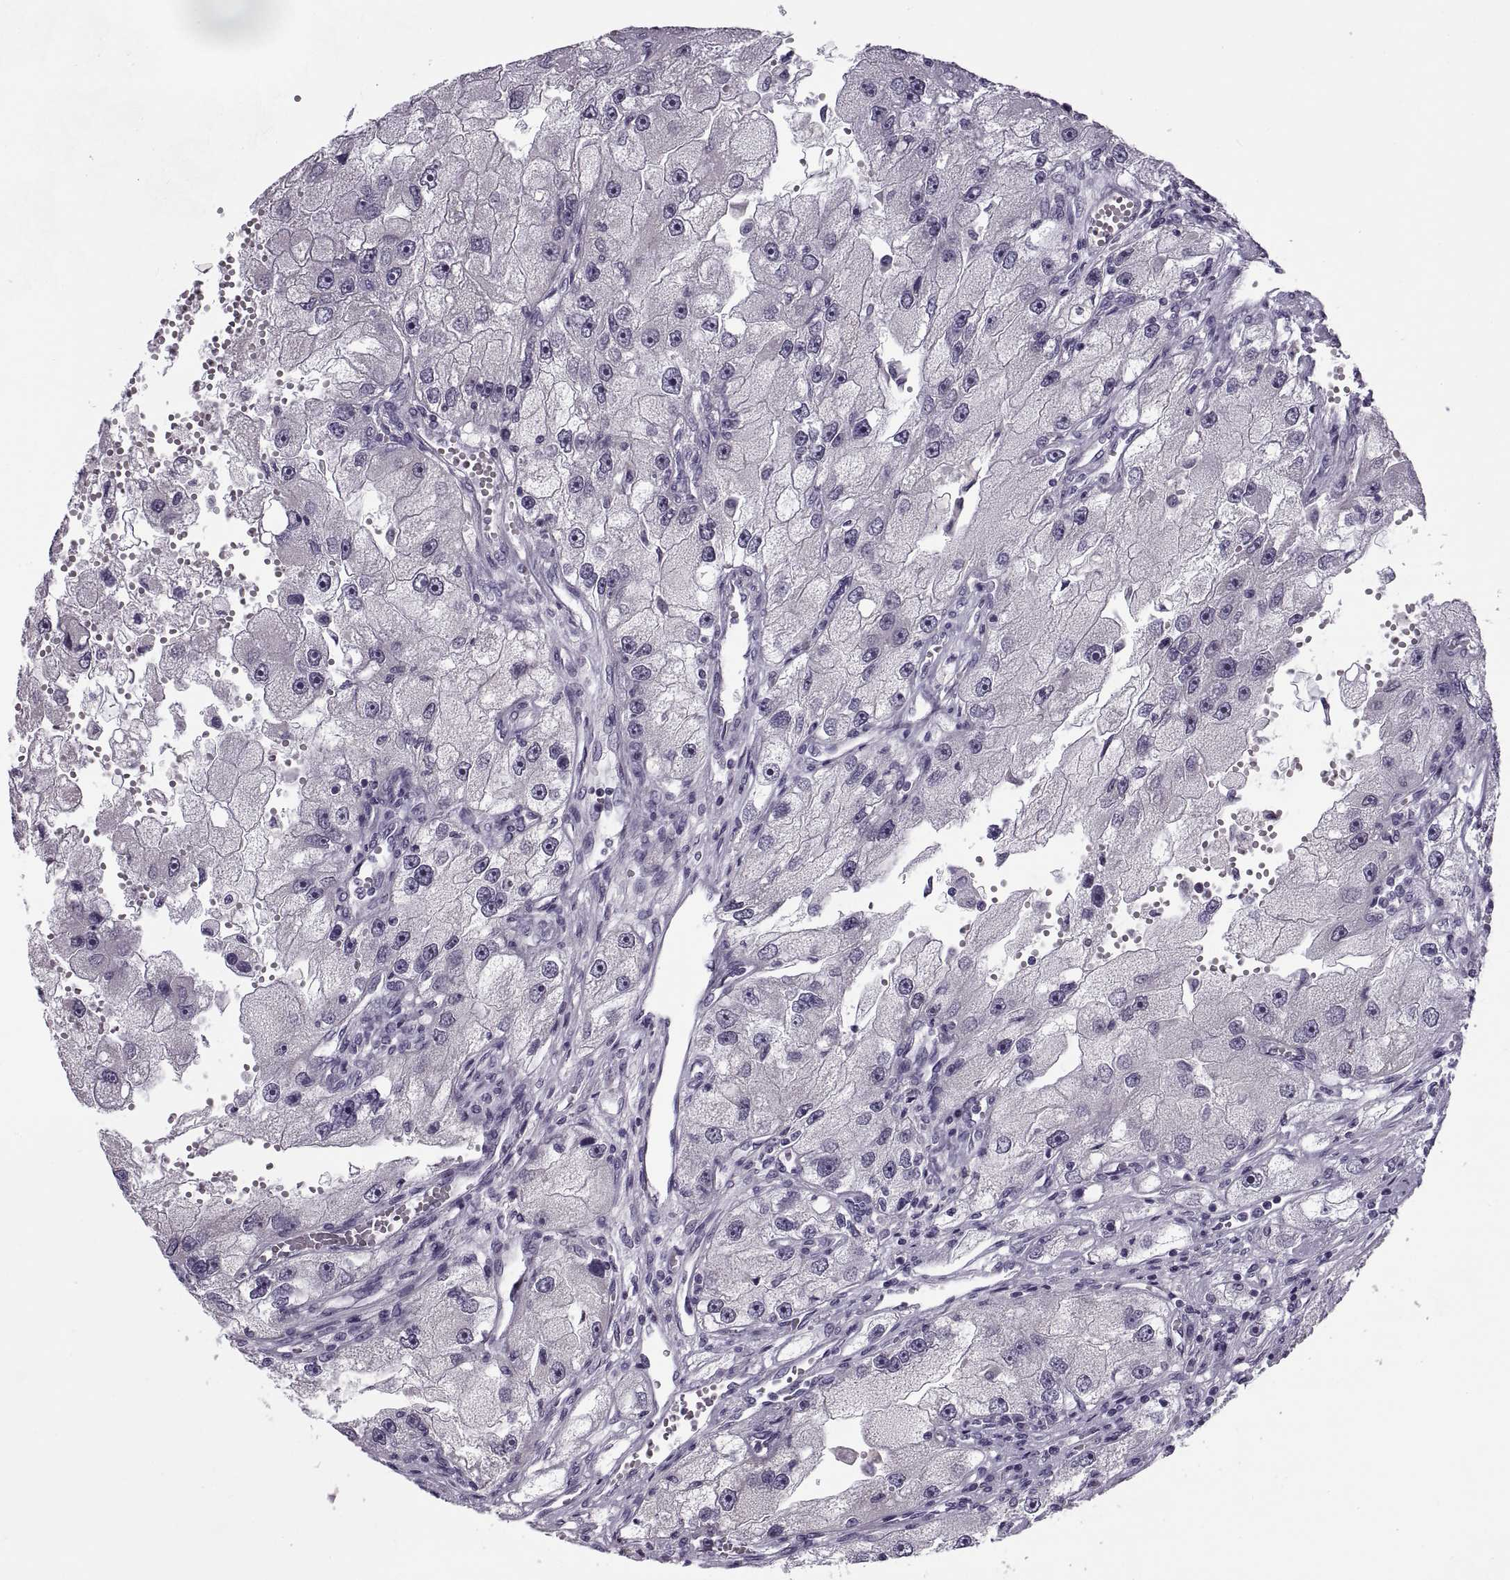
{"staining": {"intensity": "negative", "quantity": "none", "location": "none"}, "tissue": "renal cancer", "cell_type": "Tumor cells", "image_type": "cancer", "snomed": [{"axis": "morphology", "description": "Adenocarcinoma, NOS"}, {"axis": "topography", "description": "Kidney"}], "caption": "High power microscopy micrograph of an immunohistochemistry photomicrograph of renal cancer, revealing no significant staining in tumor cells.", "gene": "MAGEB1", "patient": {"sex": "male", "age": 63}}